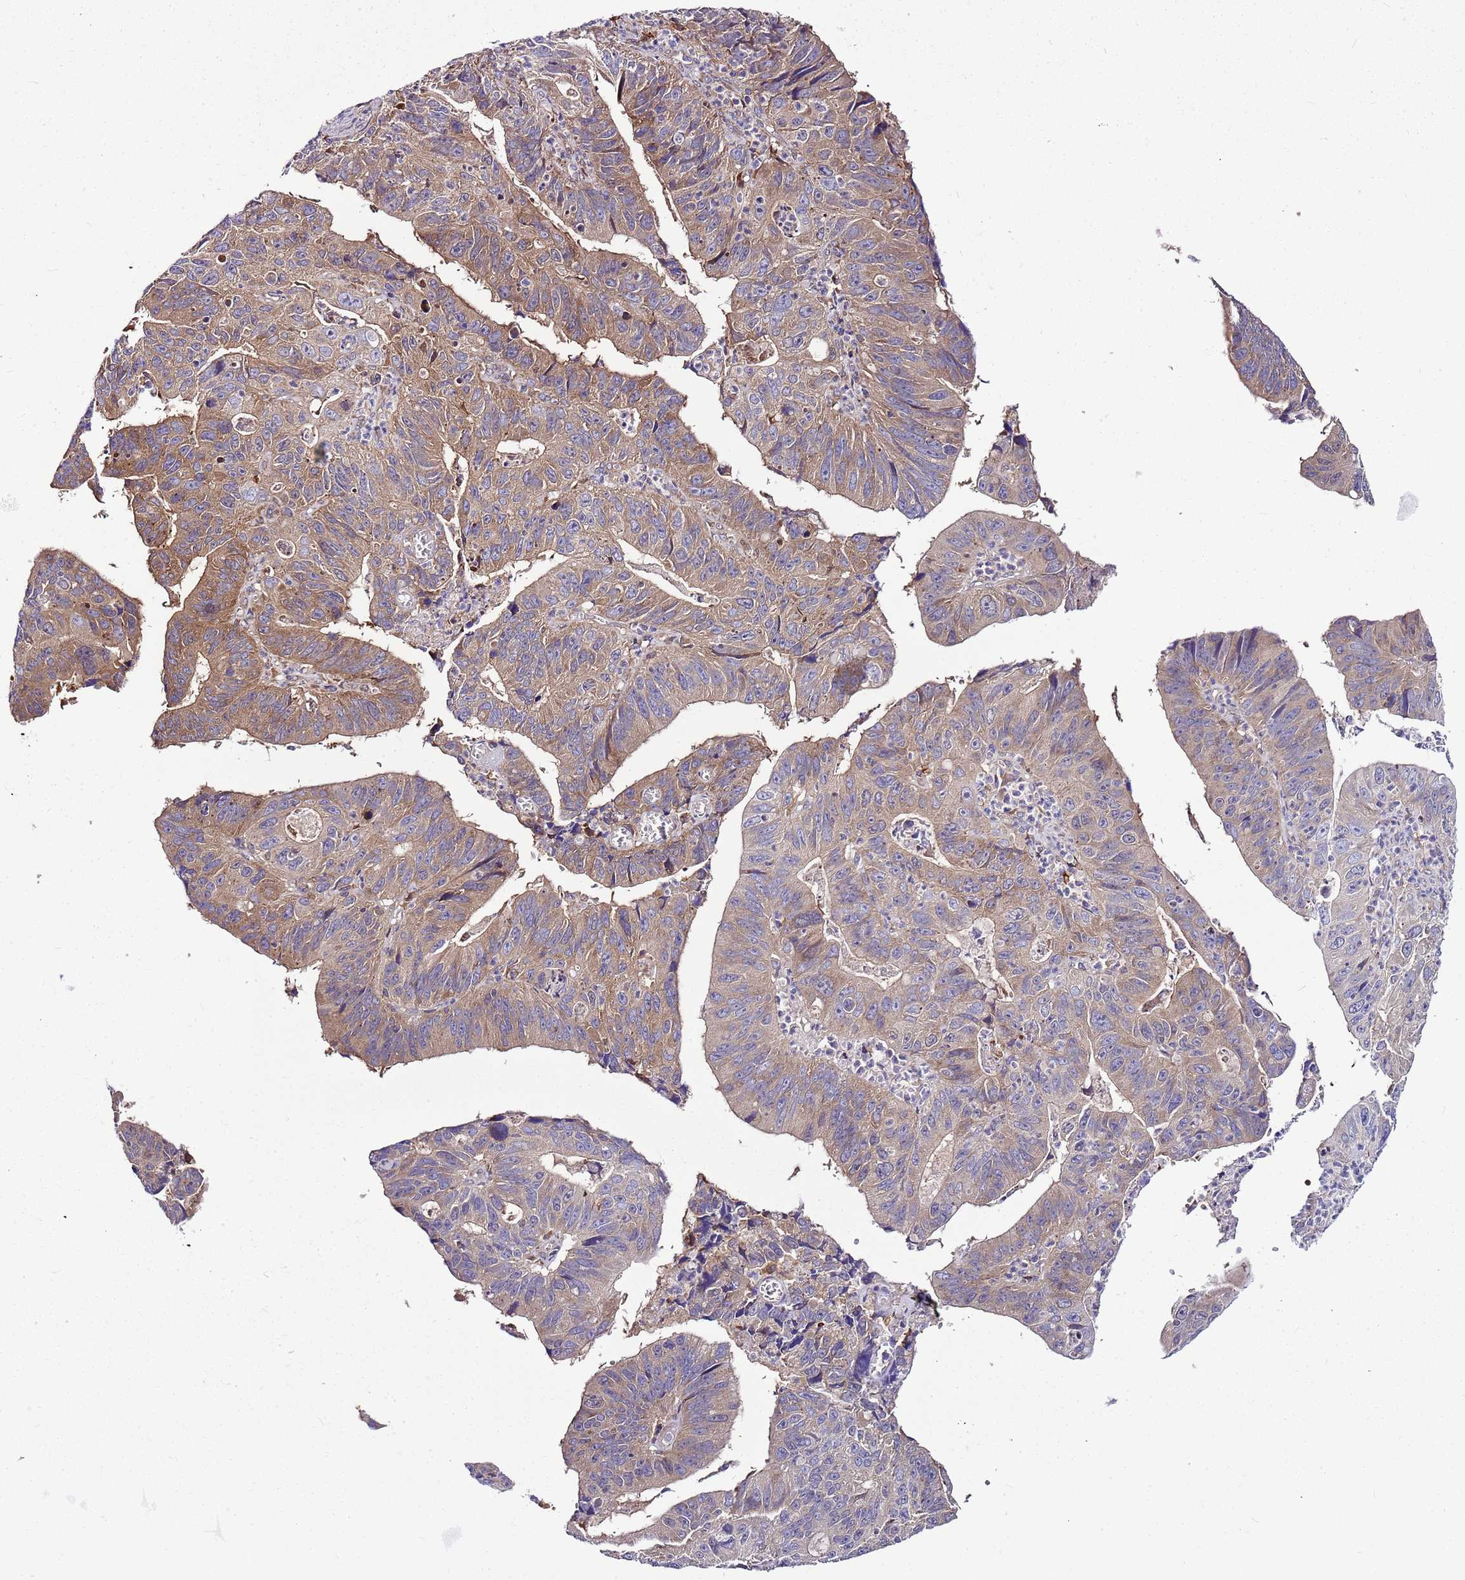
{"staining": {"intensity": "moderate", "quantity": "25%-75%", "location": "cytoplasmic/membranous"}, "tissue": "stomach cancer", "cell_type": "Tumor cells", "image_type": "cancer", "snomed": [{"axis": "morphology", "description": "Adenocarcinoma, NOS"}, {"axis": "topography", "description": "Stomach"}], "caption": "Protein analysis of stomach adenocarcinoma tissue reveals moderate cytoplasmic/membranous expression in about 25%-75% of tumor cells. The staining was performed using DAB to visualize the protein expression in brown, while the nuclei were stained in blue with hematoxylin (Magnification: 20x).", "gene": "ATXN2L", "patient": {"sex": "male", "age": 59}}